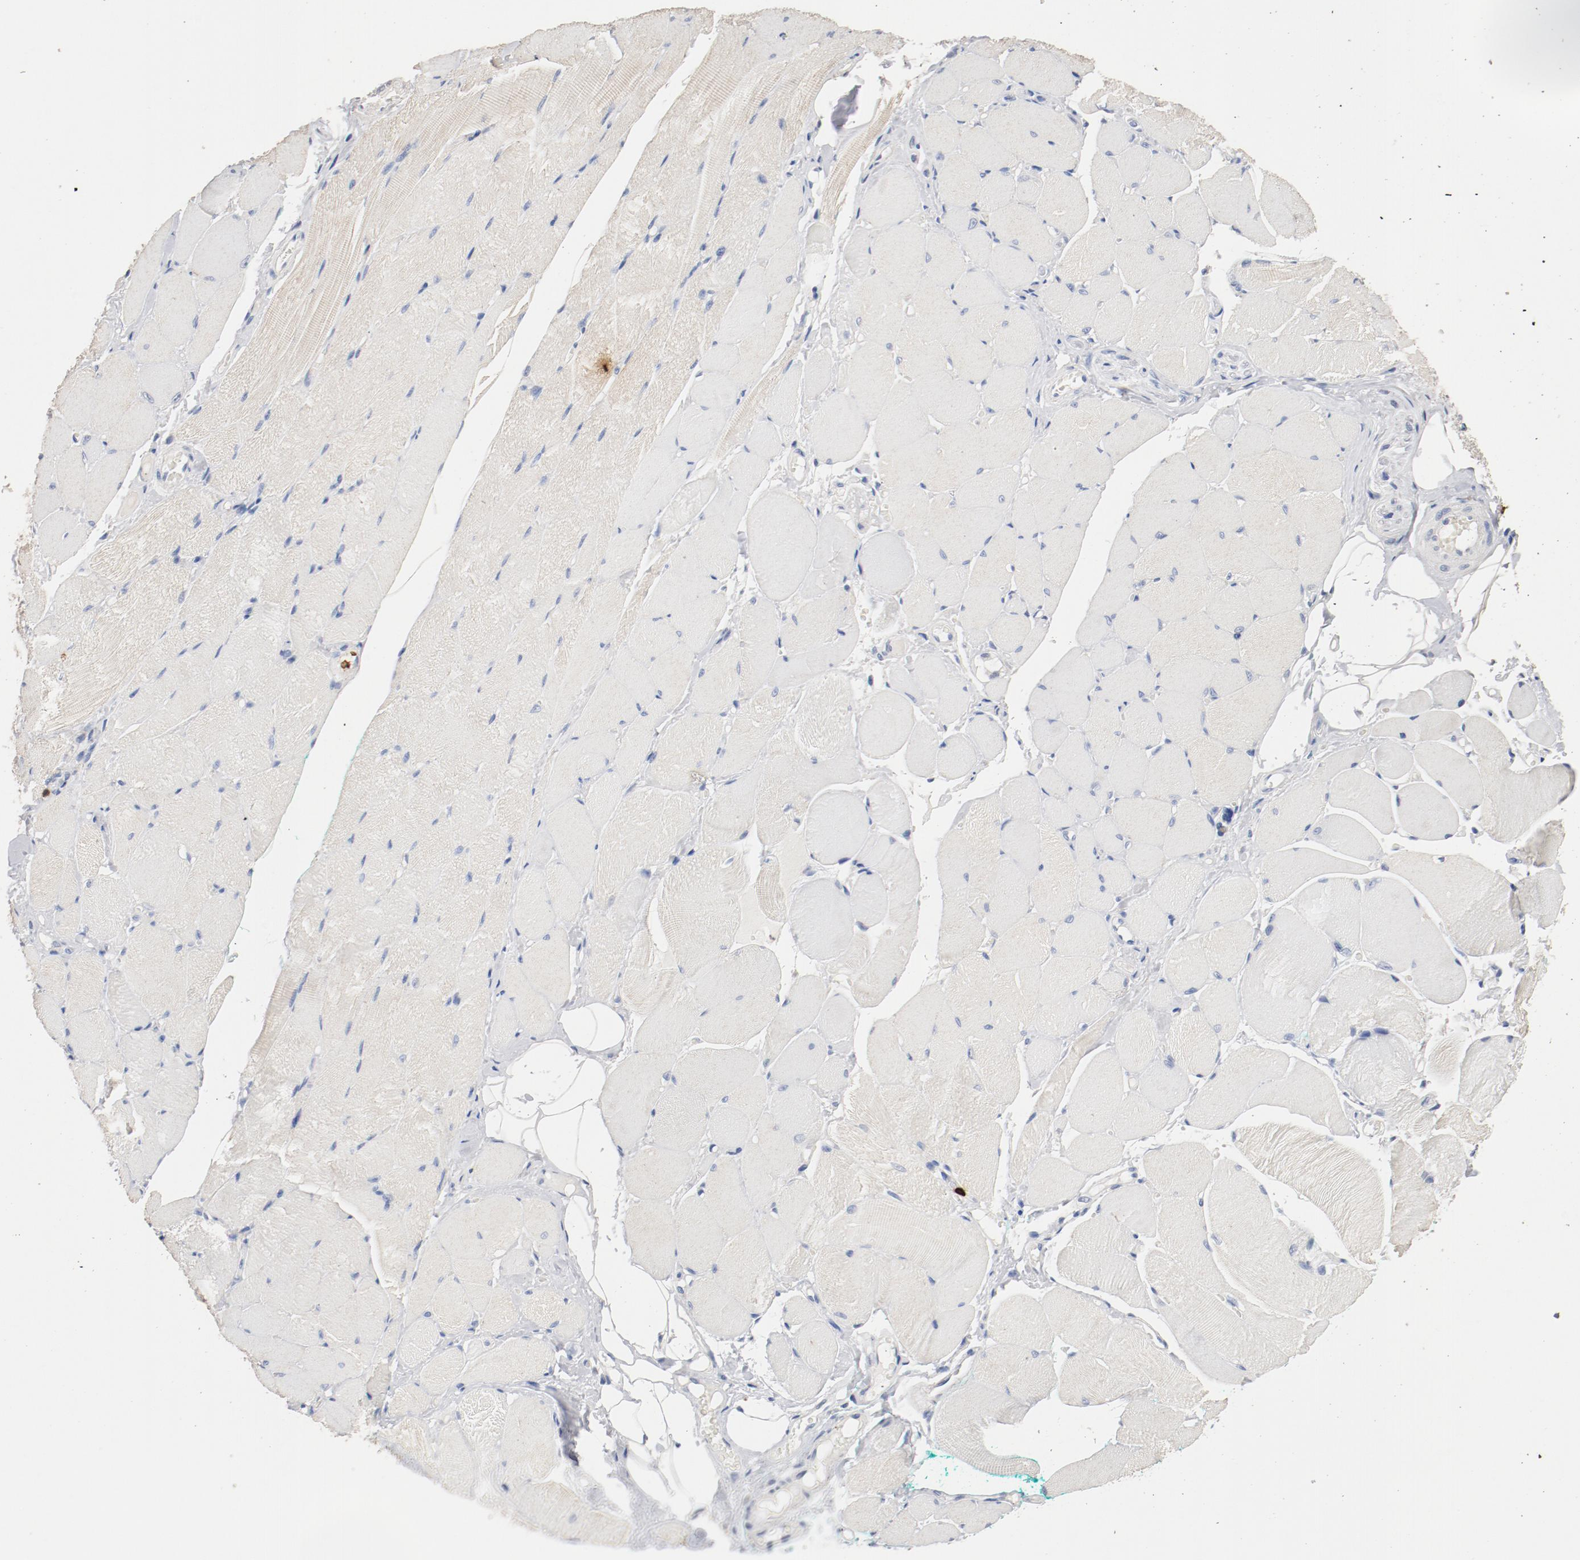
{"staining": {"intensity": "negative", "quantity": "none", "location": "none"}, "tissue": "skeletal muscle", "cell_type": "Myocytes", "image_type": "normal", "snomed": [{"axis": "morphology", "description": "Normal tissue, NOS"}, {"axis": "topography", "description": "Skeletal muscle"}, {"axis": "topography", "description": "Peripheral nerve tissue"}], "caption": "Immunohistochemistry micrograph of unremarkable human skeletal muscle stained for a protein (brown), which exhibits no staining in myocytes.", "gene": "CD247", "patient": {"sex": "female", "age": 84}}